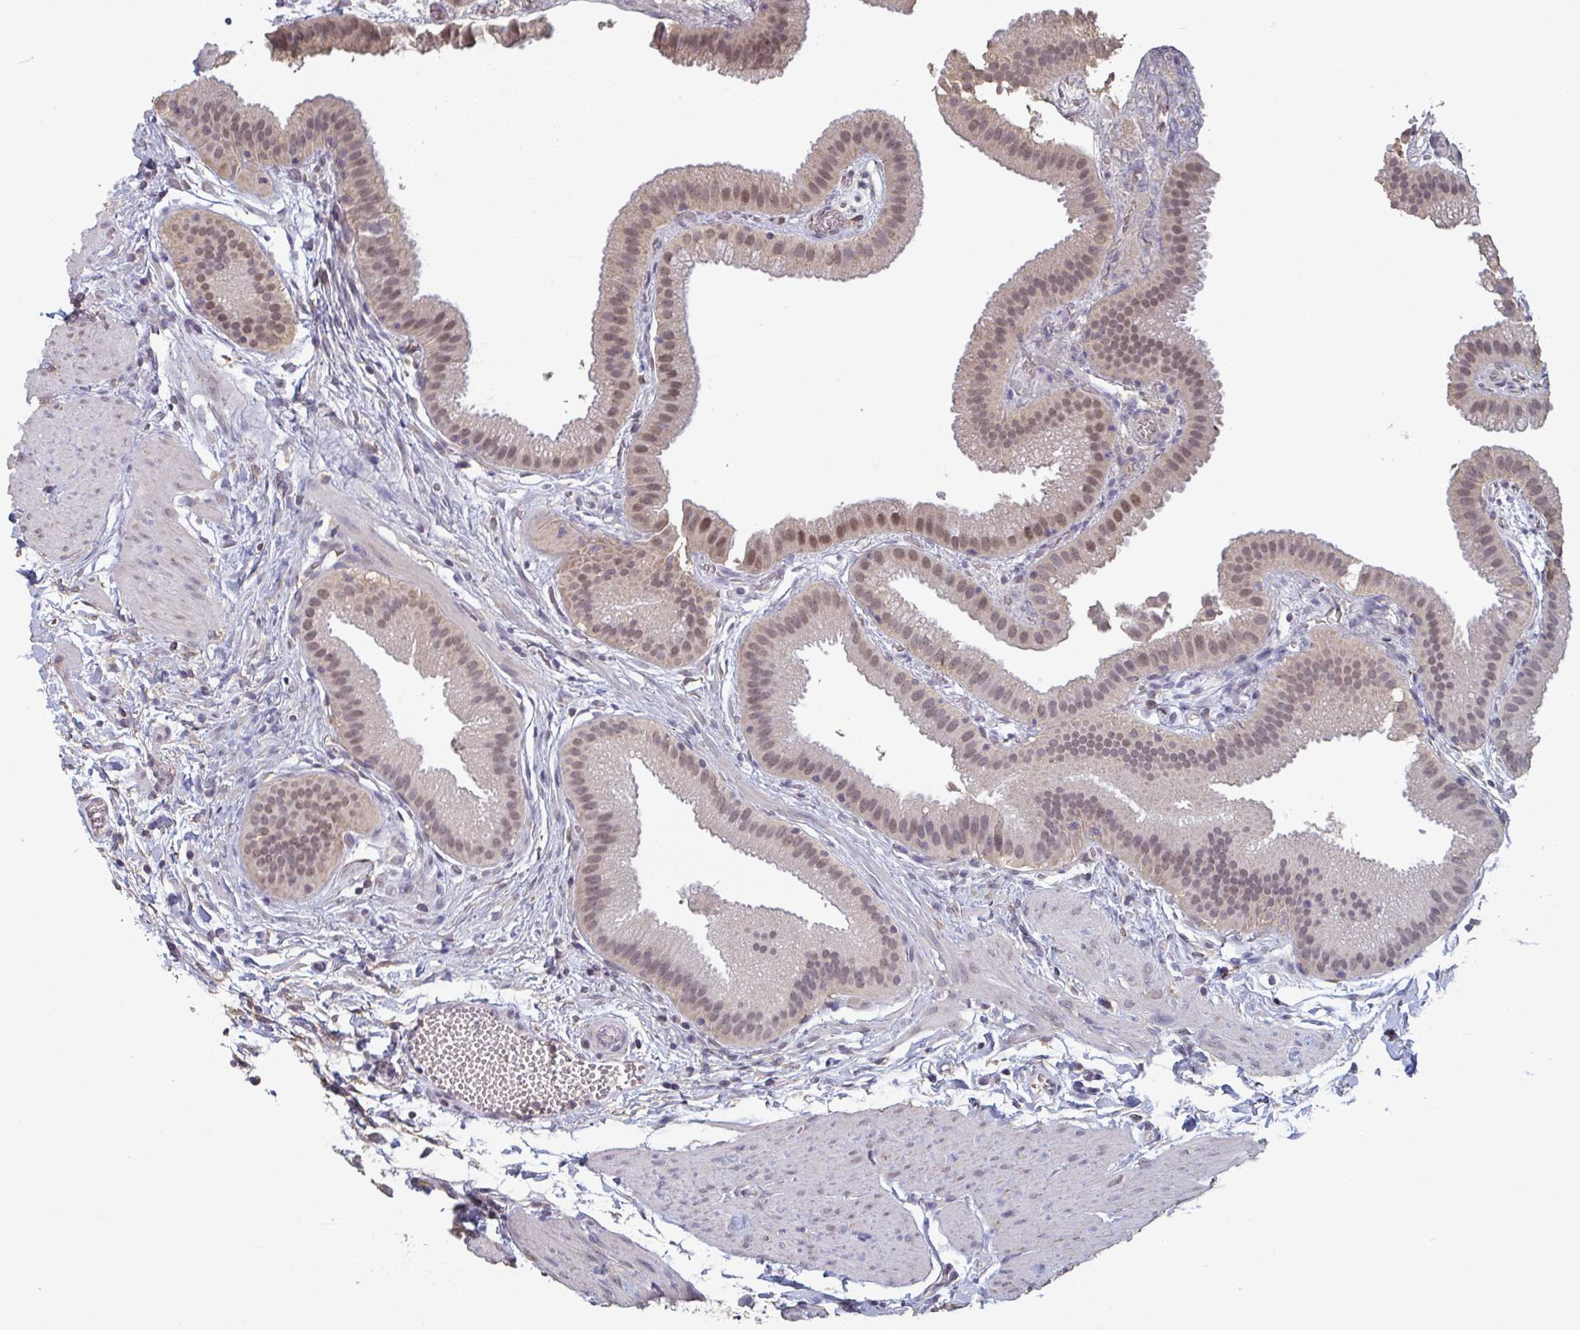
{"staining": {"intensity": "moderate", "quantity": "25%-75%", "location": "nuclear"}, "tissue": "gallbladder", "cell_type": "Glandular cells", "image_type": "normal", "snomed": [{"axis": "morphology", "description": "Normal tissue, NOS"}, {"axis": "topography", "description": "Gallbladder"}], "caption": "Human gallbladder stained with a brown dye reveals moderate nuclear positive positivity in approximately 25%-75% of glandular cells.", "gene": "LIX1", "patient": {"sex": "female", "age": 63}}